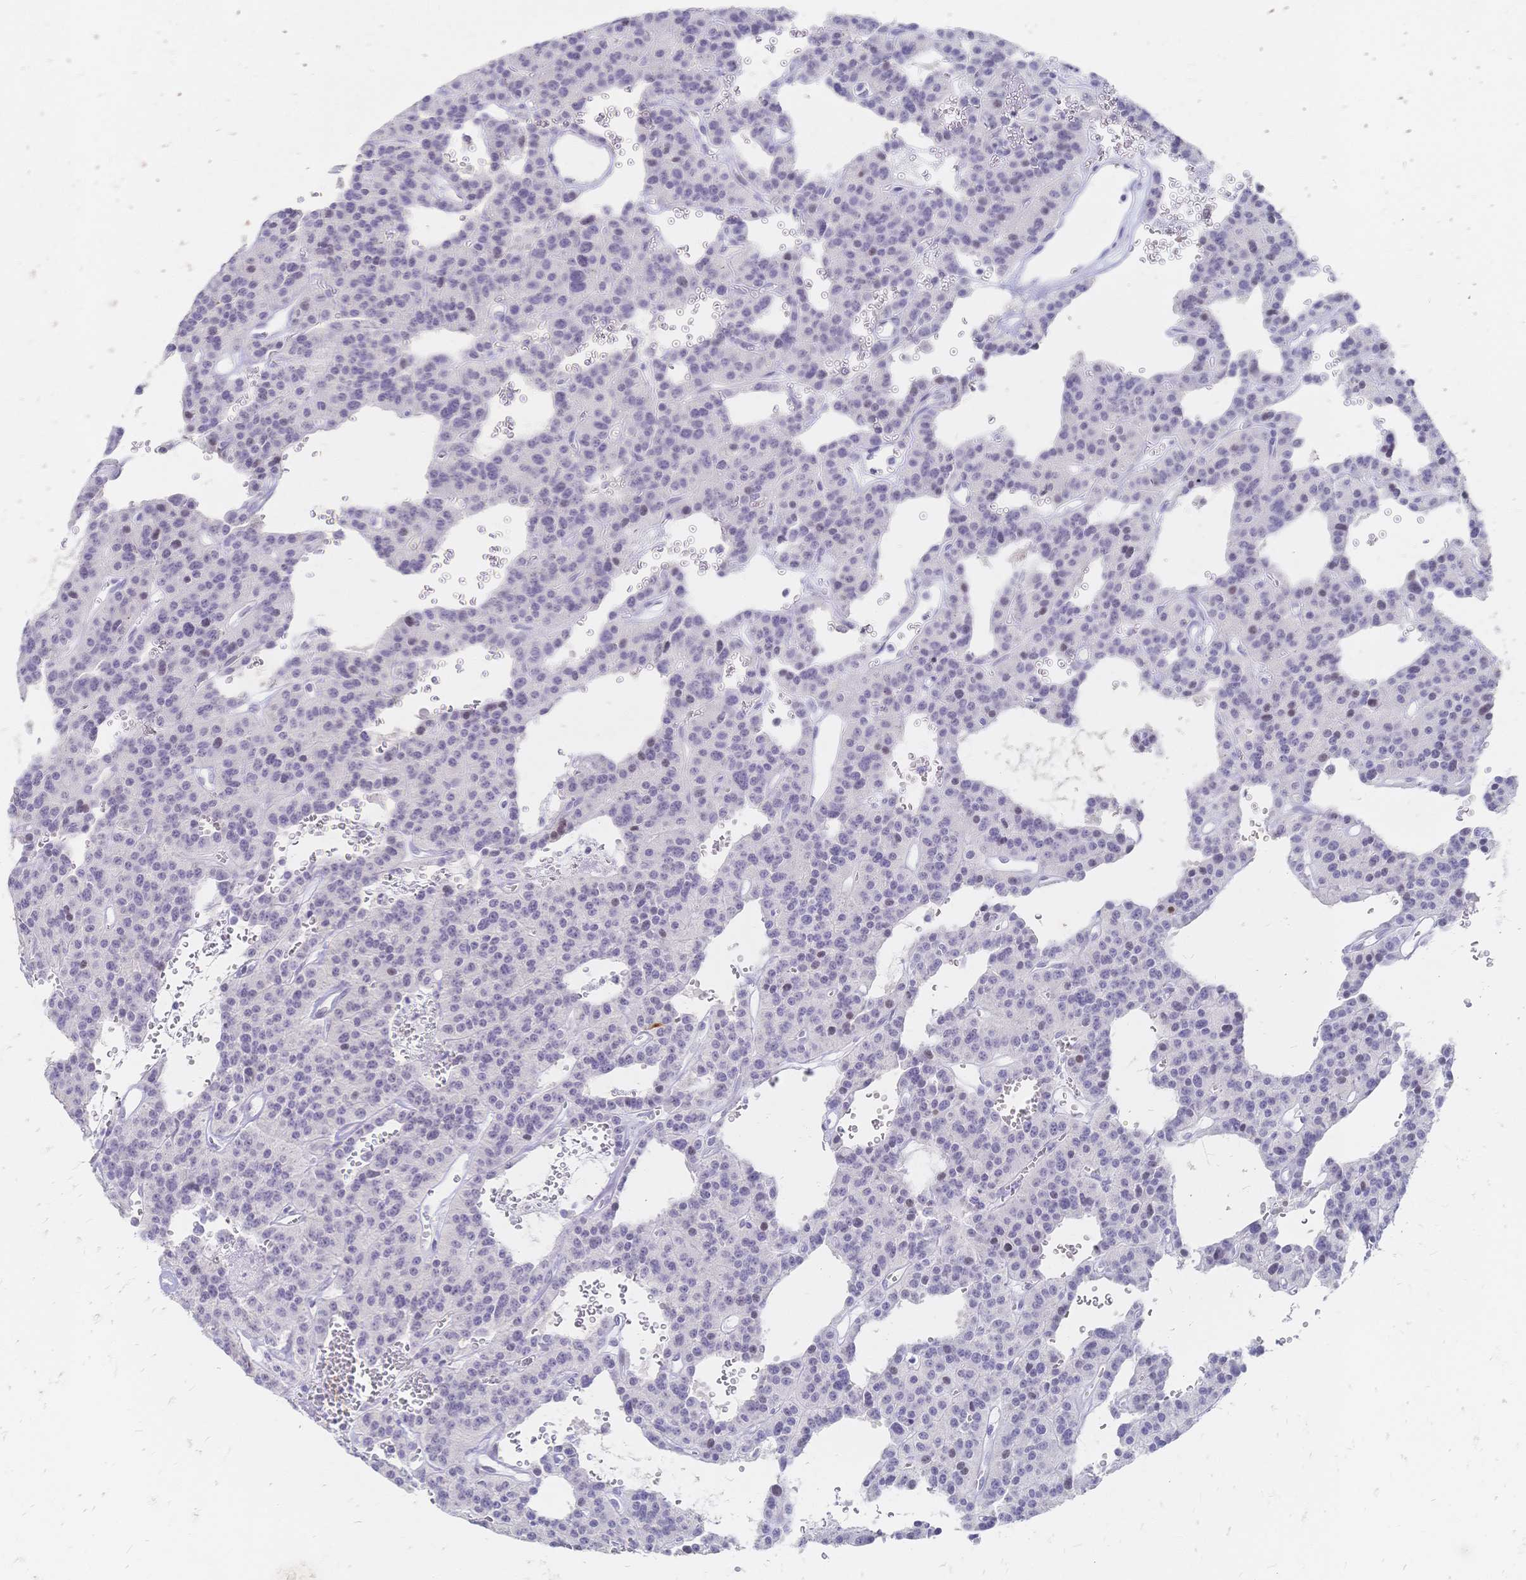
{"staining": {"intensity": "negative", "quantity": "none", "location": "none"}, "tissue": "carcinoid", "cell_type": "Tumor cells", "image_type": "cancer", "snomed": [{"axis": "morphology", "description": "Carcinoid, malignant, NOS"}, {"axis": "topography", "description": "Lung"}], "caption": "Immunohistochemistry histopathology image of carcinoid stained for a protein (brown), which shows no positivity in tumor cells.", "gene": "PSORS1C2", "patient": {"sex": "female", "age": 71}}